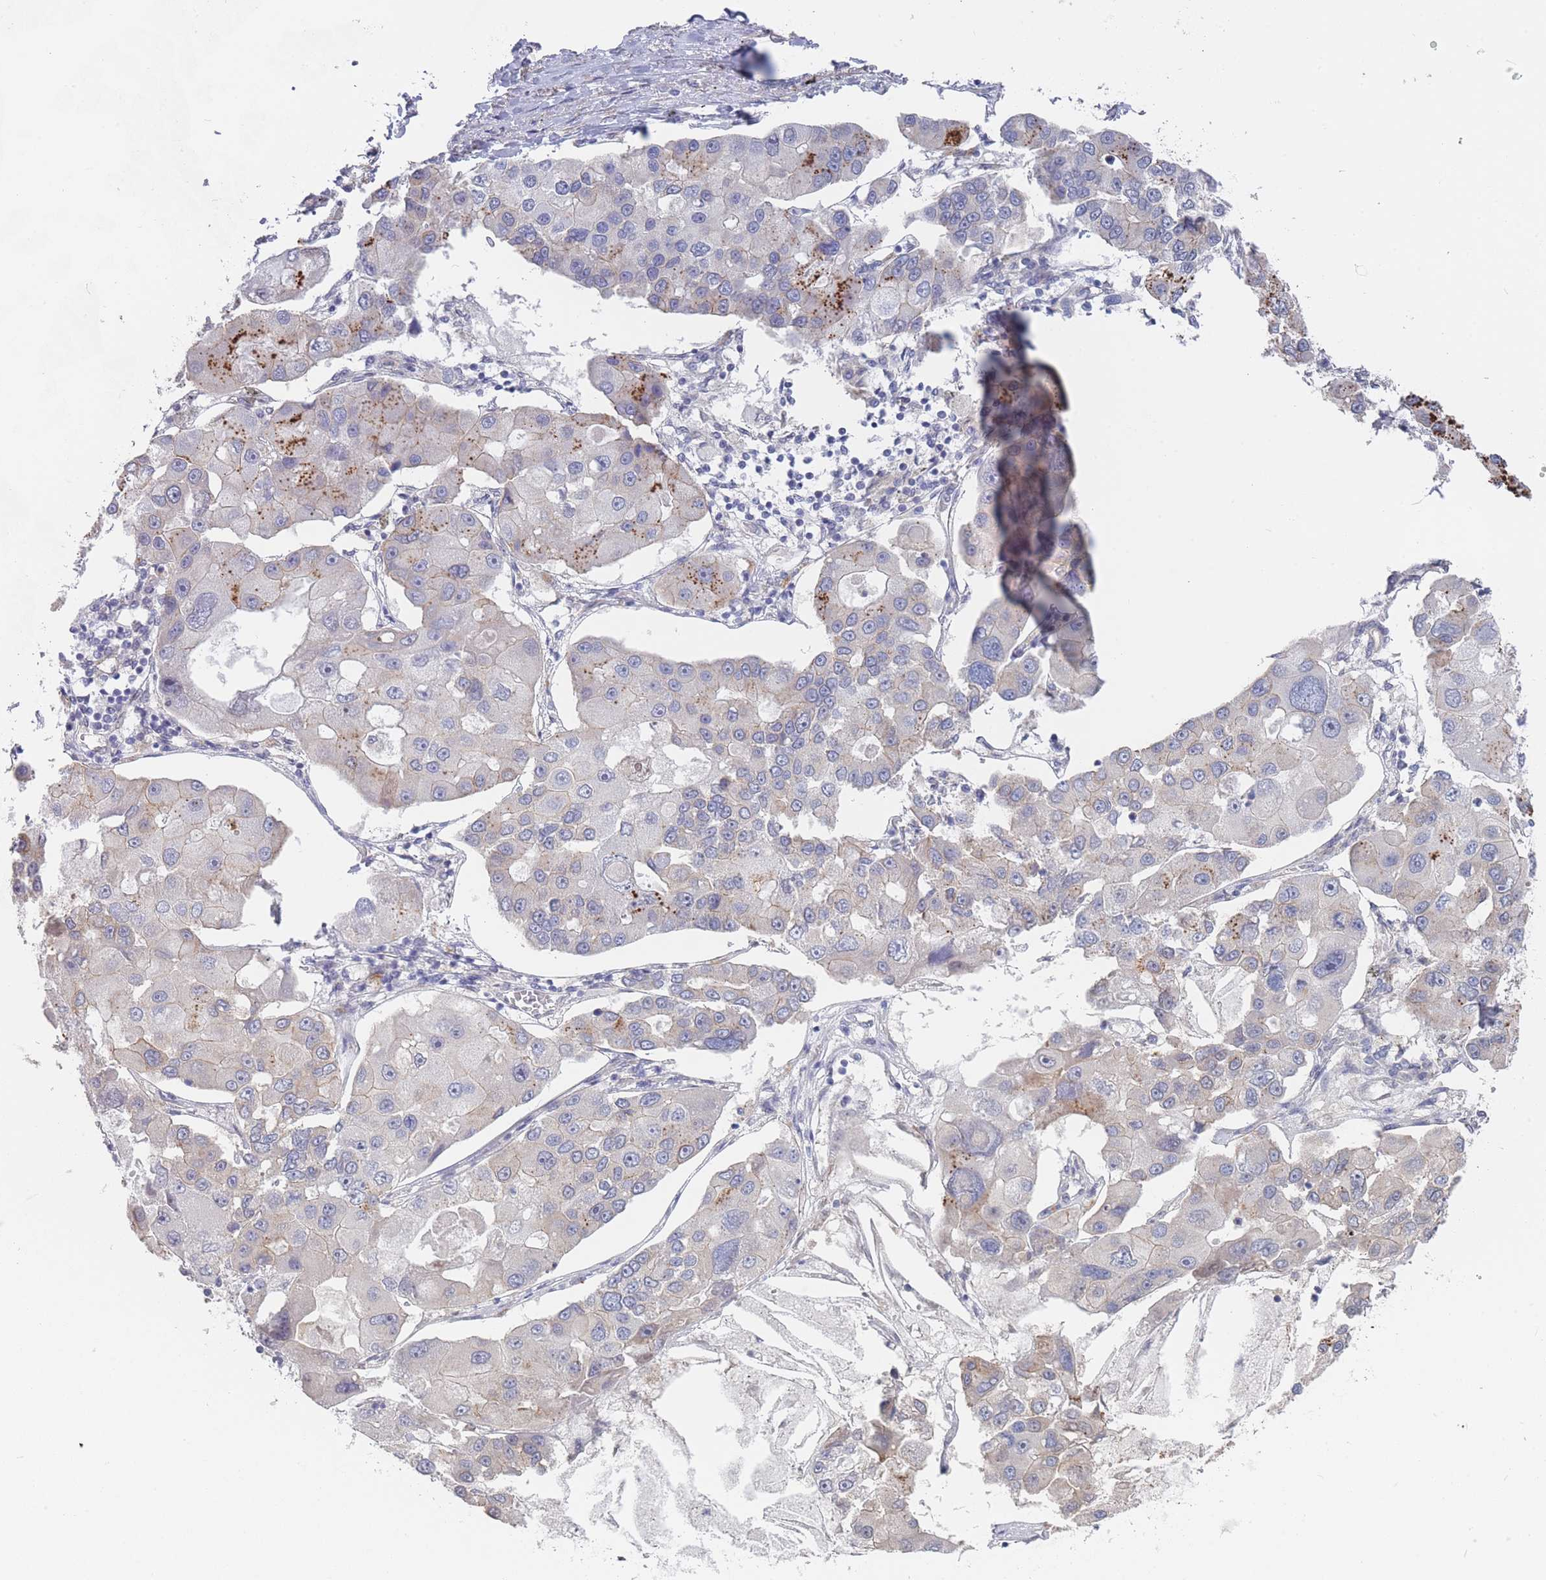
{"staining": {"intensity": "strong", "quantity": "<25%", "location": "cytoplasmic/membranous"}, "tissue": "lung cancer", "cell_type": "Tumor cells", "image_type": "cancer", "snomed": [{"axis": "morphology", "description": "Adenocarcinoma, NOS"}, {"axis": "topography", "description": "Lung"}], "caption": "IHC (DAB (3,3'-diaminobenzidine)) staining of lung cancer (adenocarcinoma) reveals strong cytoplasmic/membranous protein positivity in about <25% of tumor cells.", "gene": "SLC1A6", "patient": {"sex": "female", "age": 54}}